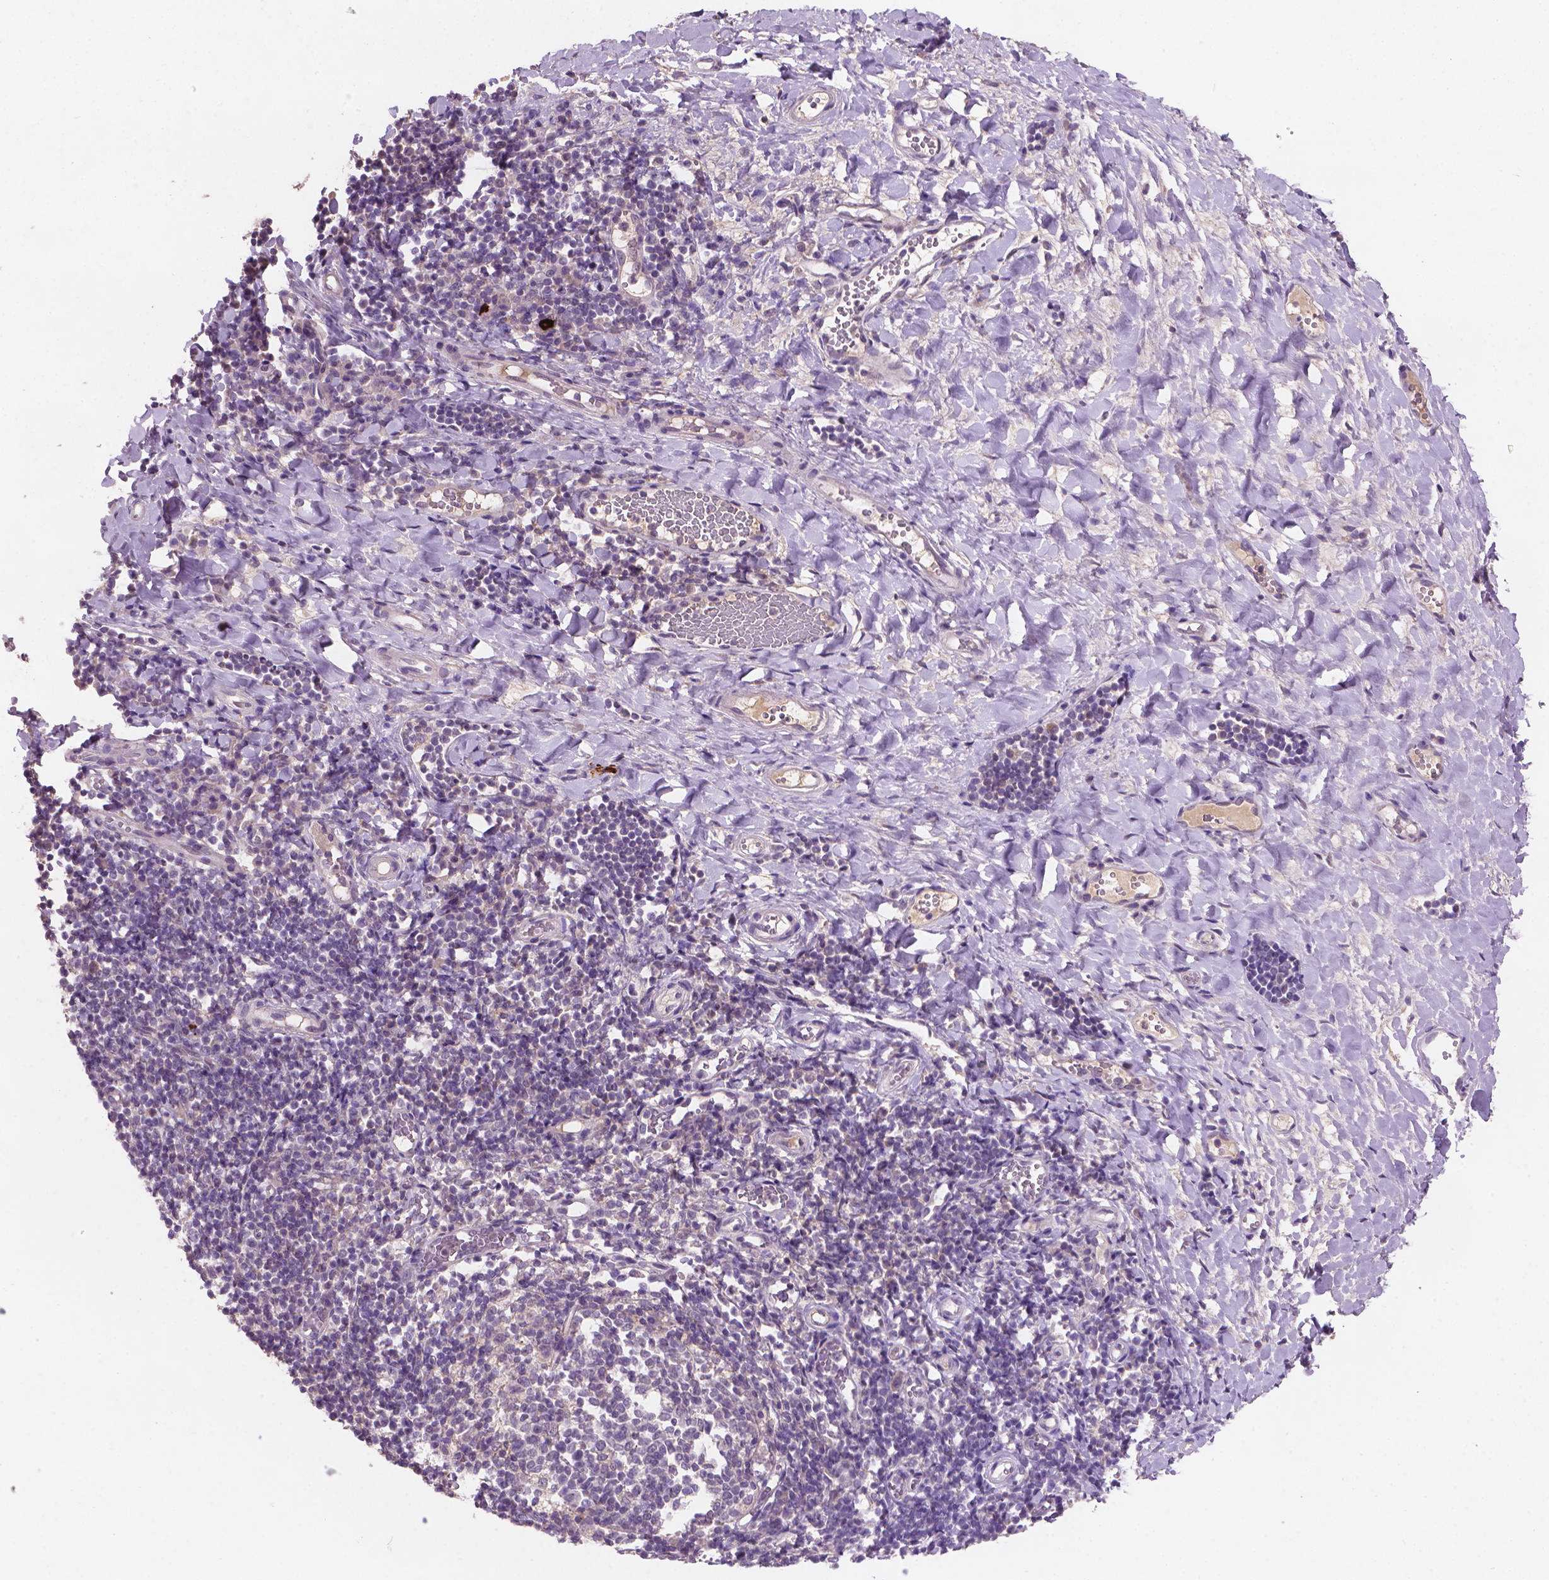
{"staining": {"intensity": "weak", "quantity": "<25%", "location": "cytoplasmic/membranous"}, "tissue": "tonsil", "cell_type": "Germinal center cells", "image_type": "normal", "snomed": [{"axis": "morphology", "description": "Normal tissue, NOS"}, {"axis": "topography", "description": "Tonsil"}], "caption": "The micrograph shows no significant staining in germinal center cells of tonsil.", "gene": "GXYLT2", "patient": {"sex": "female", "age": 10}}